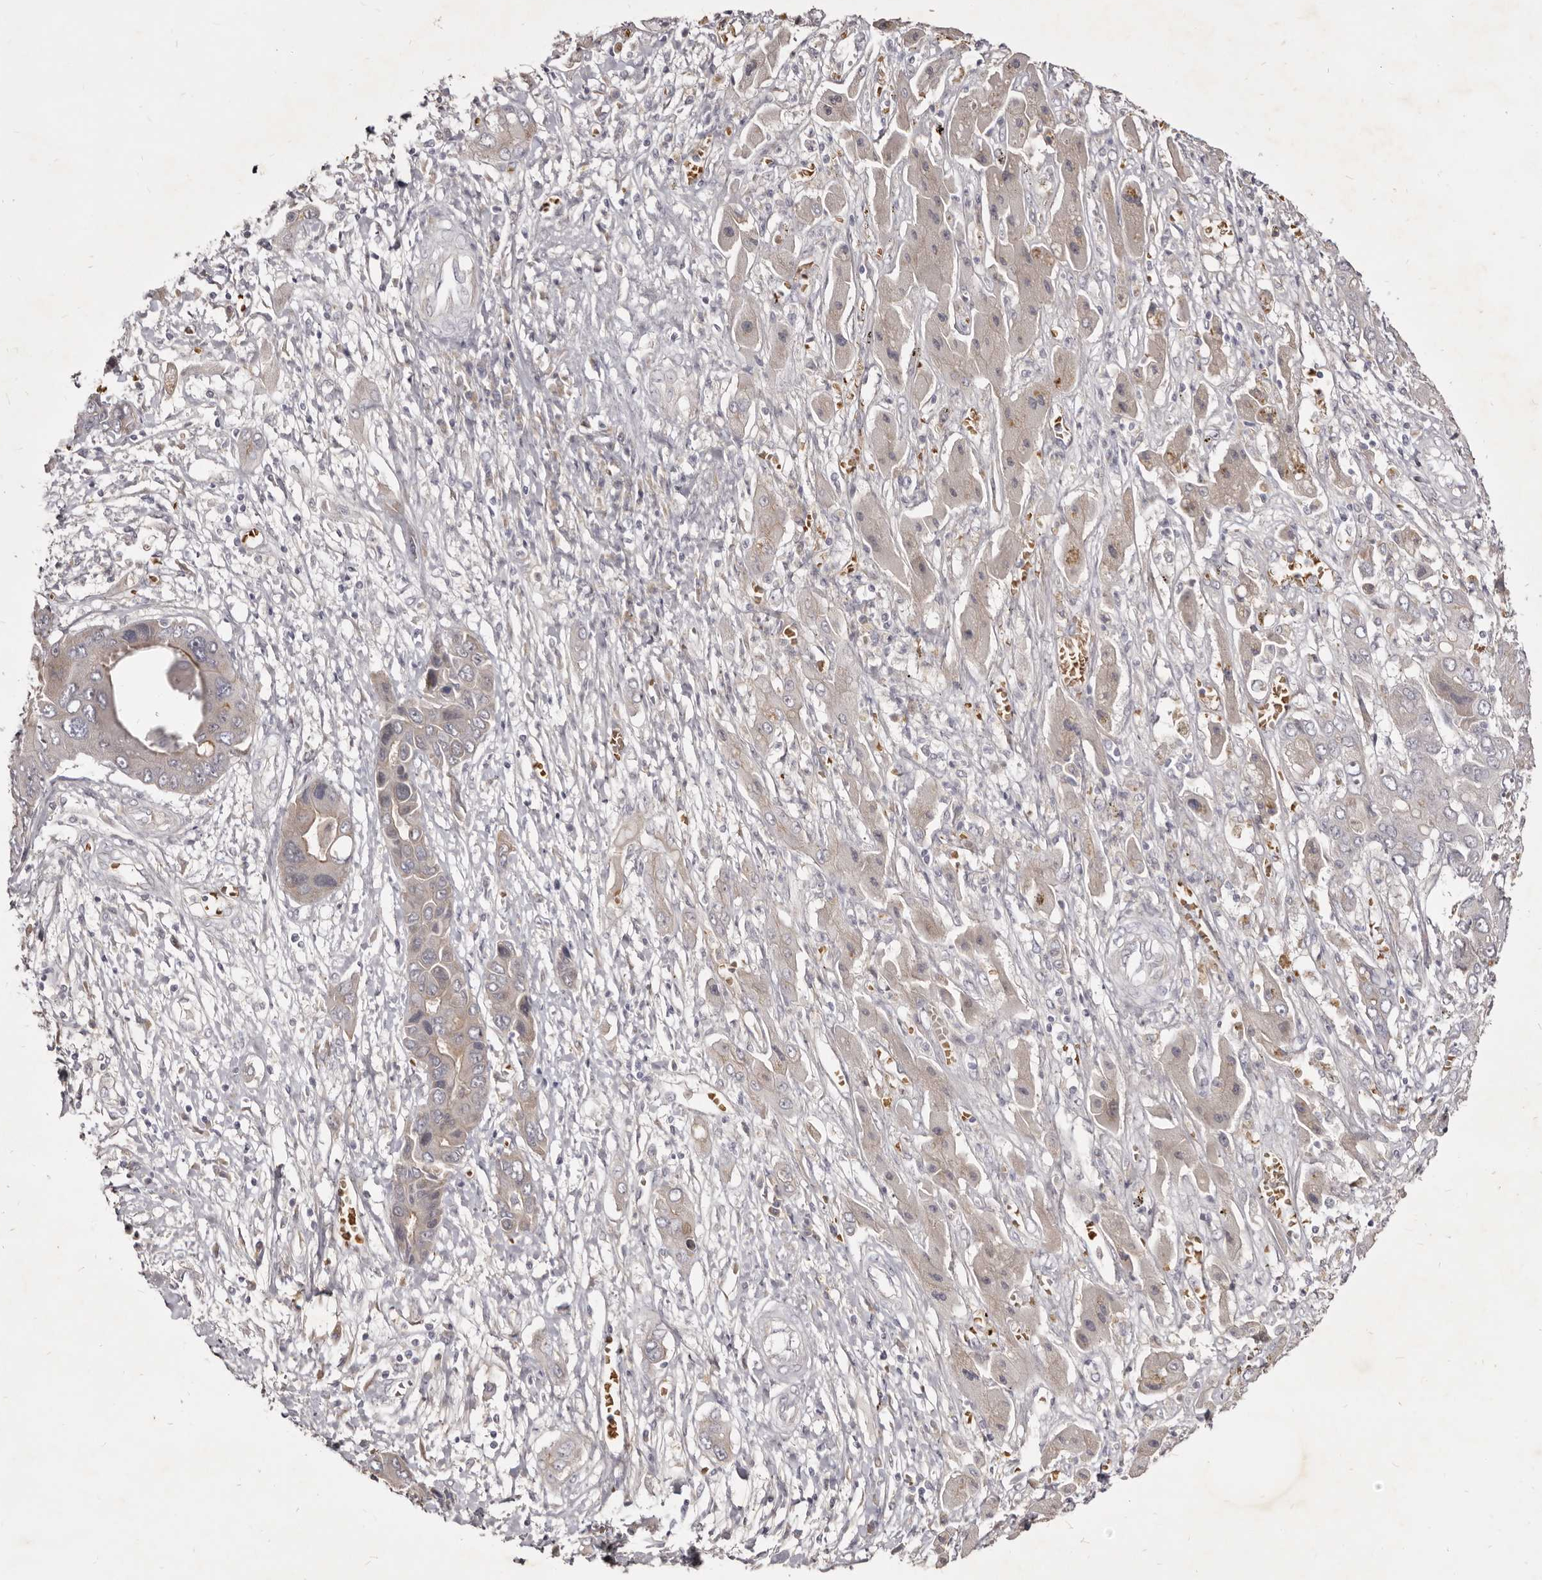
{"staining": {"intensity": "weak", "quantity": "<25%", "location": "cytoplasmic/membranous"}, "tissue": "liver cancer", "cell_type": "Tumor cells", "image_type": "cancer", "snomed": [{"axis": "morphology", "description": "Cholangiocarcinoma"}, {"axis": "topography", "description": "Liver"}], "caption": "Human liver cancer stained for a protein using immunohistochemistry (IHC) shows no expression in tumor cells.", "gene": "KIF2B", "patient": {"sex": "male", "age": 67}}